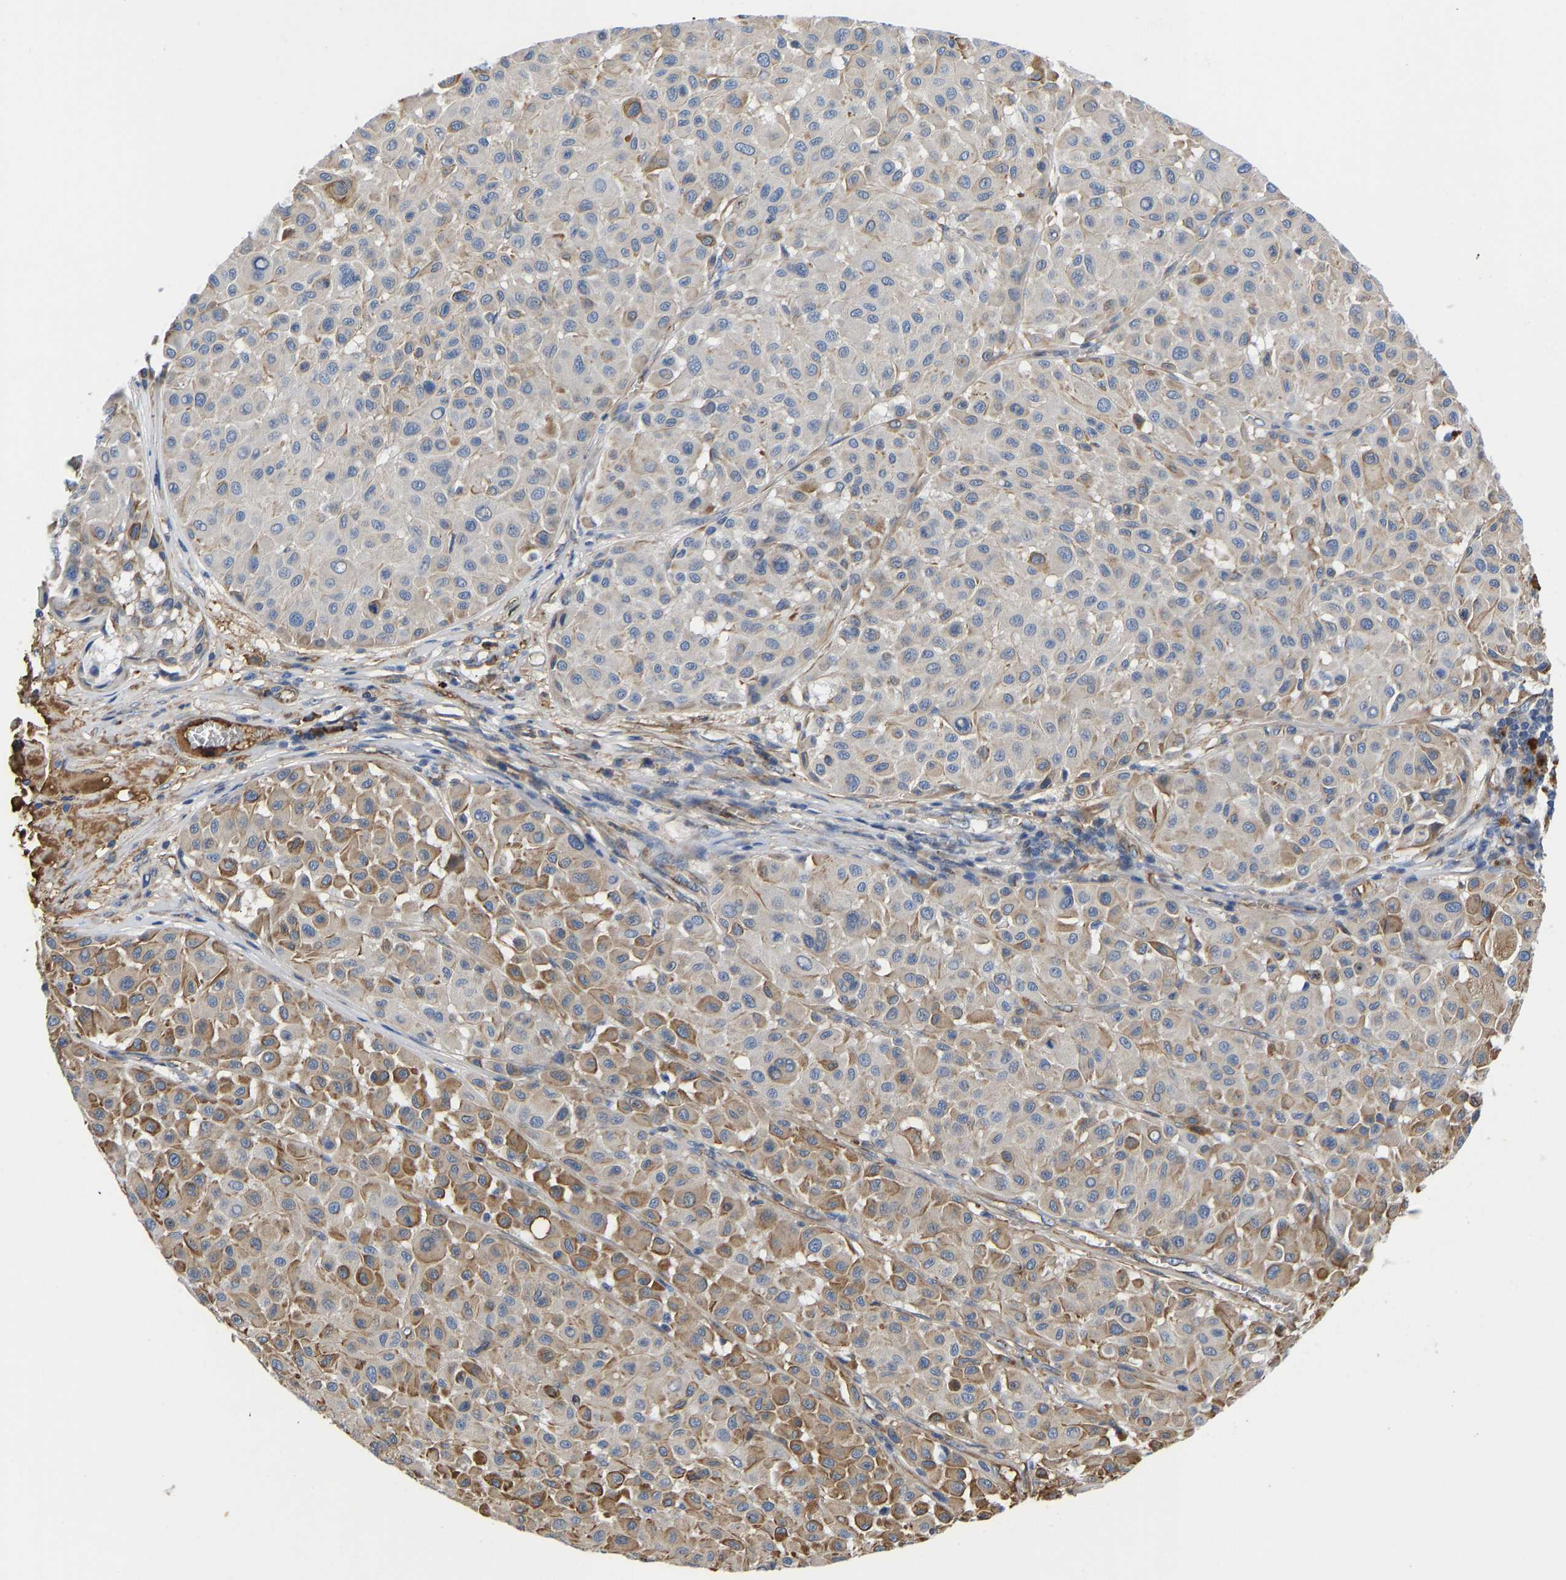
{"staining": {"intensity": "moderate", "quantity": "25%-75%", "location": "cytoplasmic/membranous"}, "tissue": "melanoma", "cell_type": "Tumor cells", "image_type": "cancer", "snomed": [{"axis": "morphology", "description": "Malignant melanoma, Metastatic site"}, {"axis": "topography", "description": "Soft tissue"}], "caption": "Immunohistochemistry (IHC) (DAB) staining of human melanoma exhibits moderate cytoplasmic/membranous protein positivity in approximately 25%-75% of tumor cells.", "gene": "HSPG2", "patient": {"sex": "male", "age": 41}}